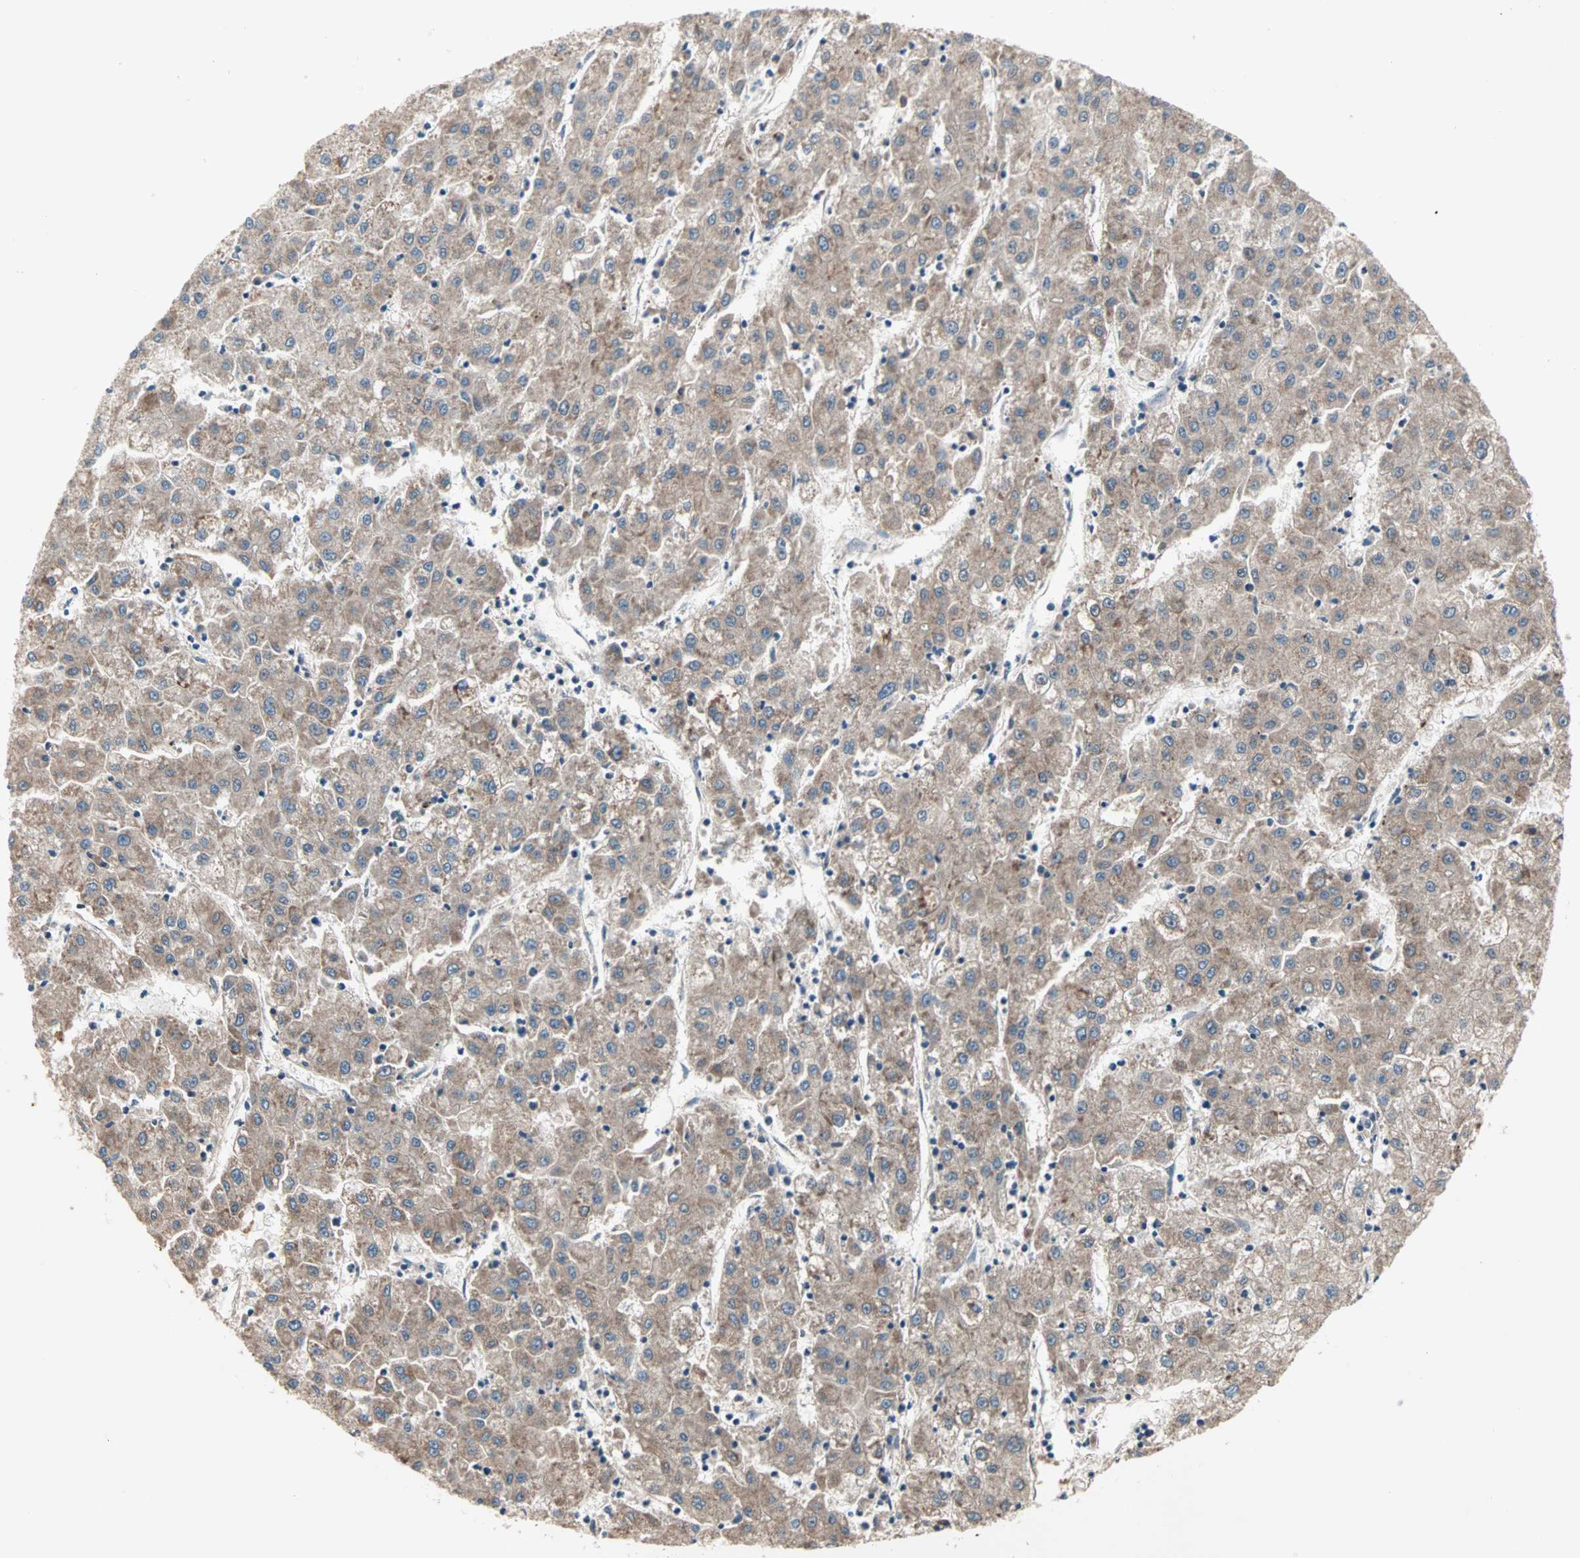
{"staining": {"intensity": "moderate", "quantity": ">75%", "location": "cytoplasmic/membranous"}, "tissue": "liver cancer", "cell_type": "Tumor cells", "image_type": "cancer", "snomed": [{"axis": "morphology", "description": "Carcinoma, Hepatocellular, NOS"}, {"axis": "topography", "description": "Liver"}], "caption": "Brown immunohistochemical staining in human liver cancer (hepatocellular carcinoma) reveals moderate cytoplasmic/membranous staining in about >75% of tumor cells.", "gene": "PROS1", "patient": {"sex": "male", "age": 72}}